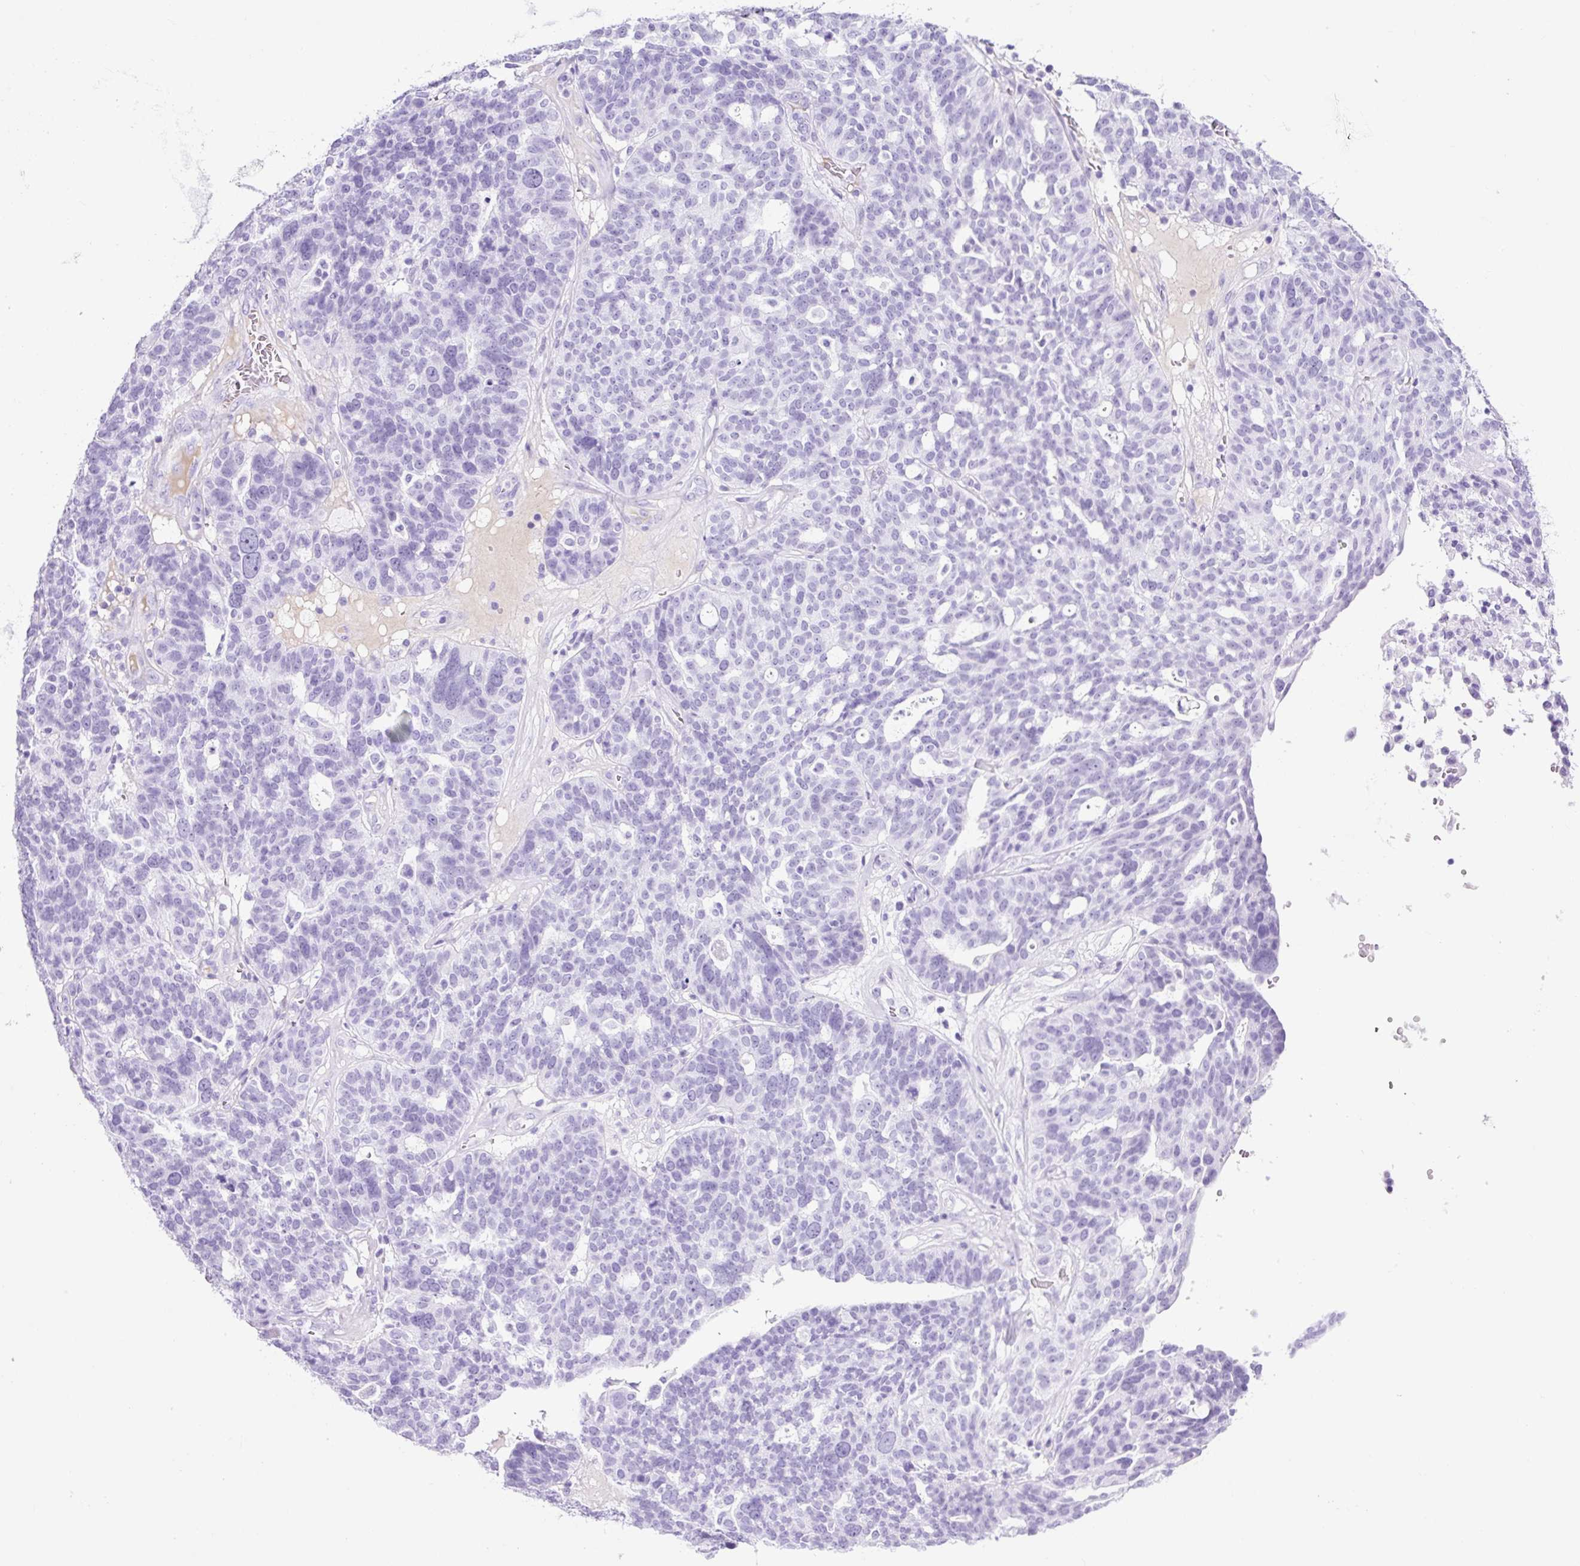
{"staining": {"intensity": "negative", "quantity": "none", "location": "none"}, "tissue": "ovarian cancer", "cell_type": "Tumor cells", "image_type": "cancer", "snomed": [{"axis": "morphology", "description": "Cystadenocarcinoma, serous, NOS"}, {"axis": "topography", "description": "Ovary"}], "caption": "Tumor cells are negative for brown protein staining in ovarian serous cystadenocarcinoma.", "gene": "TMEM200B", "patient": {"sex": "female", "age": 59}}